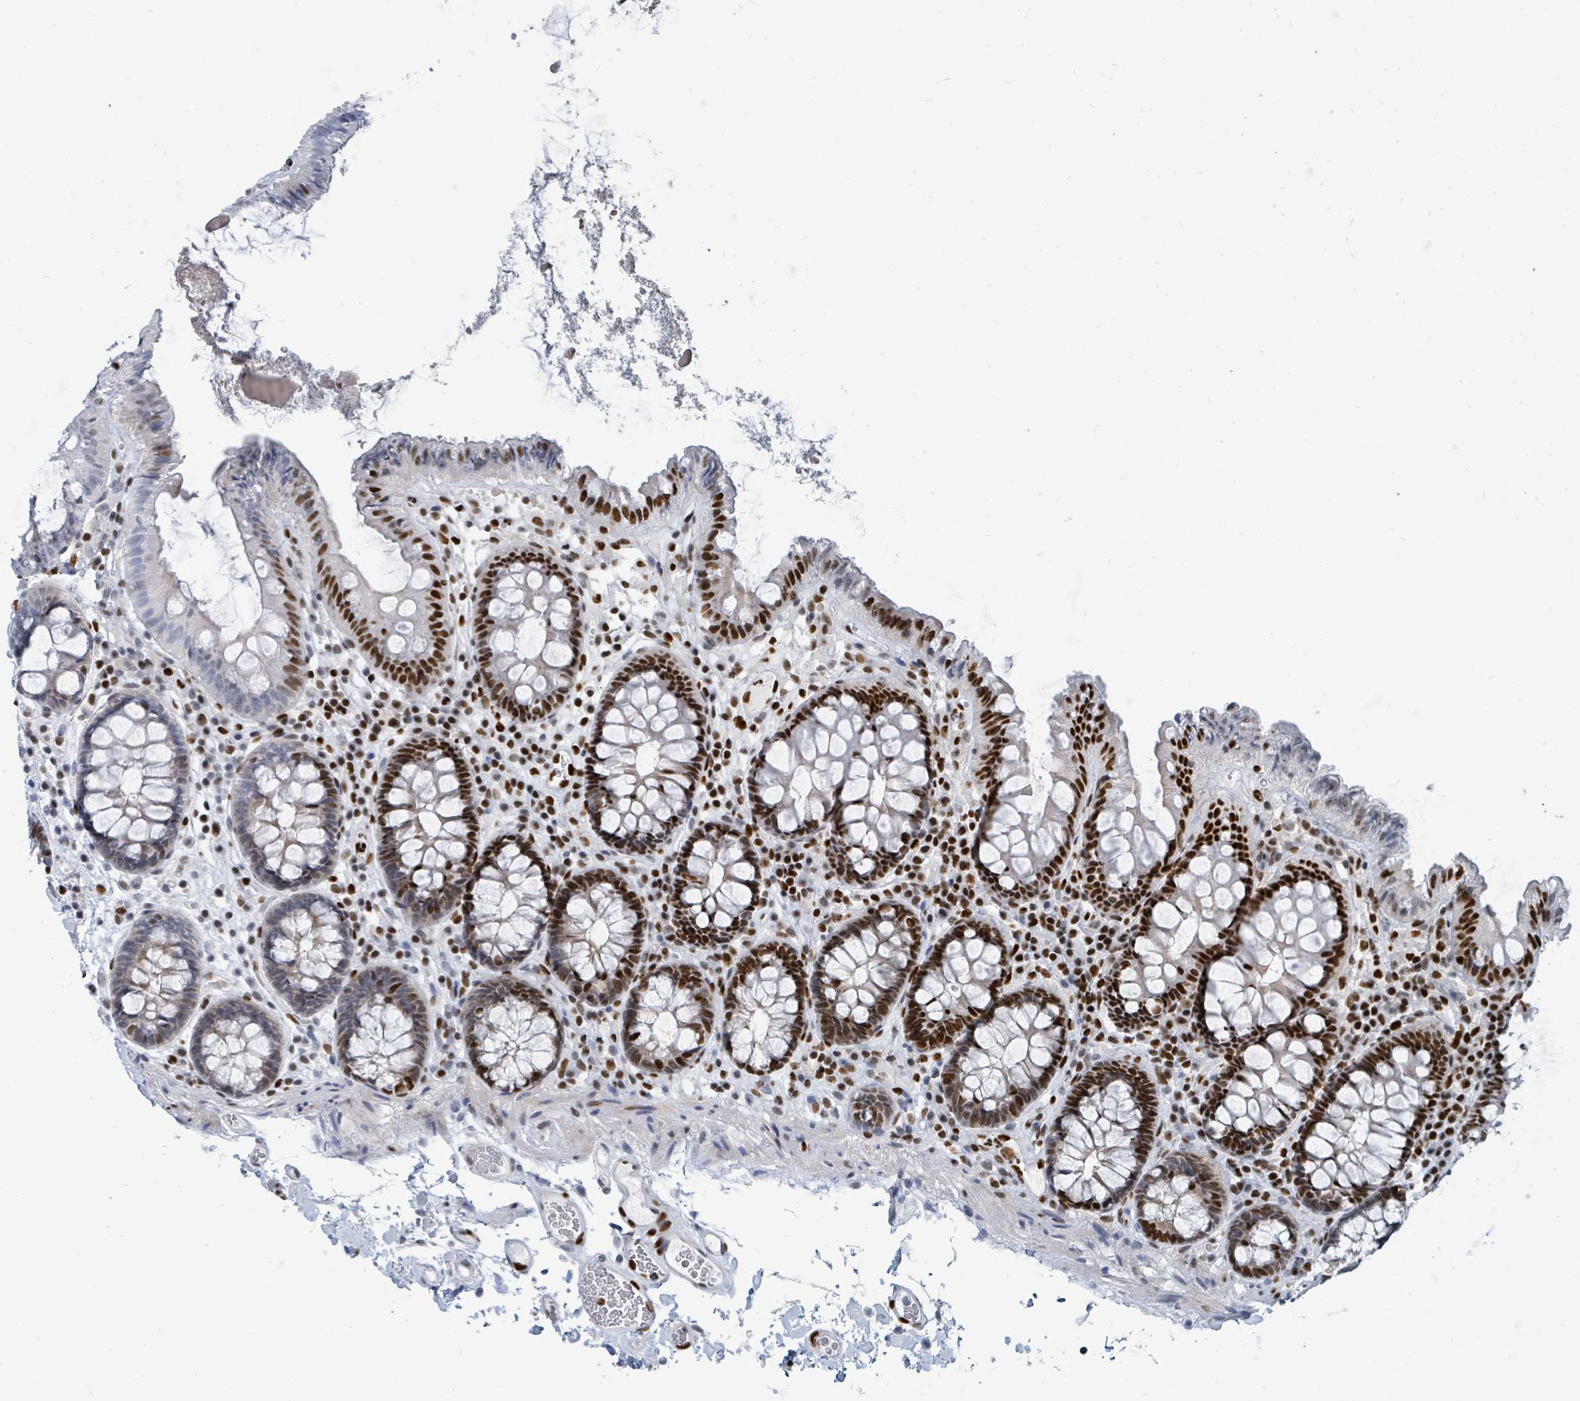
{"staining": {"intensity": "strong", "quantity": ">75%", "location": "nuclear"}, "tissue": "colon", "cell_type": "Endothelial cells", "image_type": "normal", "snomed": [{"axis": "morphology", "description": "Normal tissue, NOS"}, {"axis": "topography", "description": "Colon"}], "caption": "Endothelial cells demonstrate high levels of strong nuclear positivity in approximately >75% of cells in benign colon.", "gene": "SUMO2", "patient": {"sex": "male", "age": 84}}